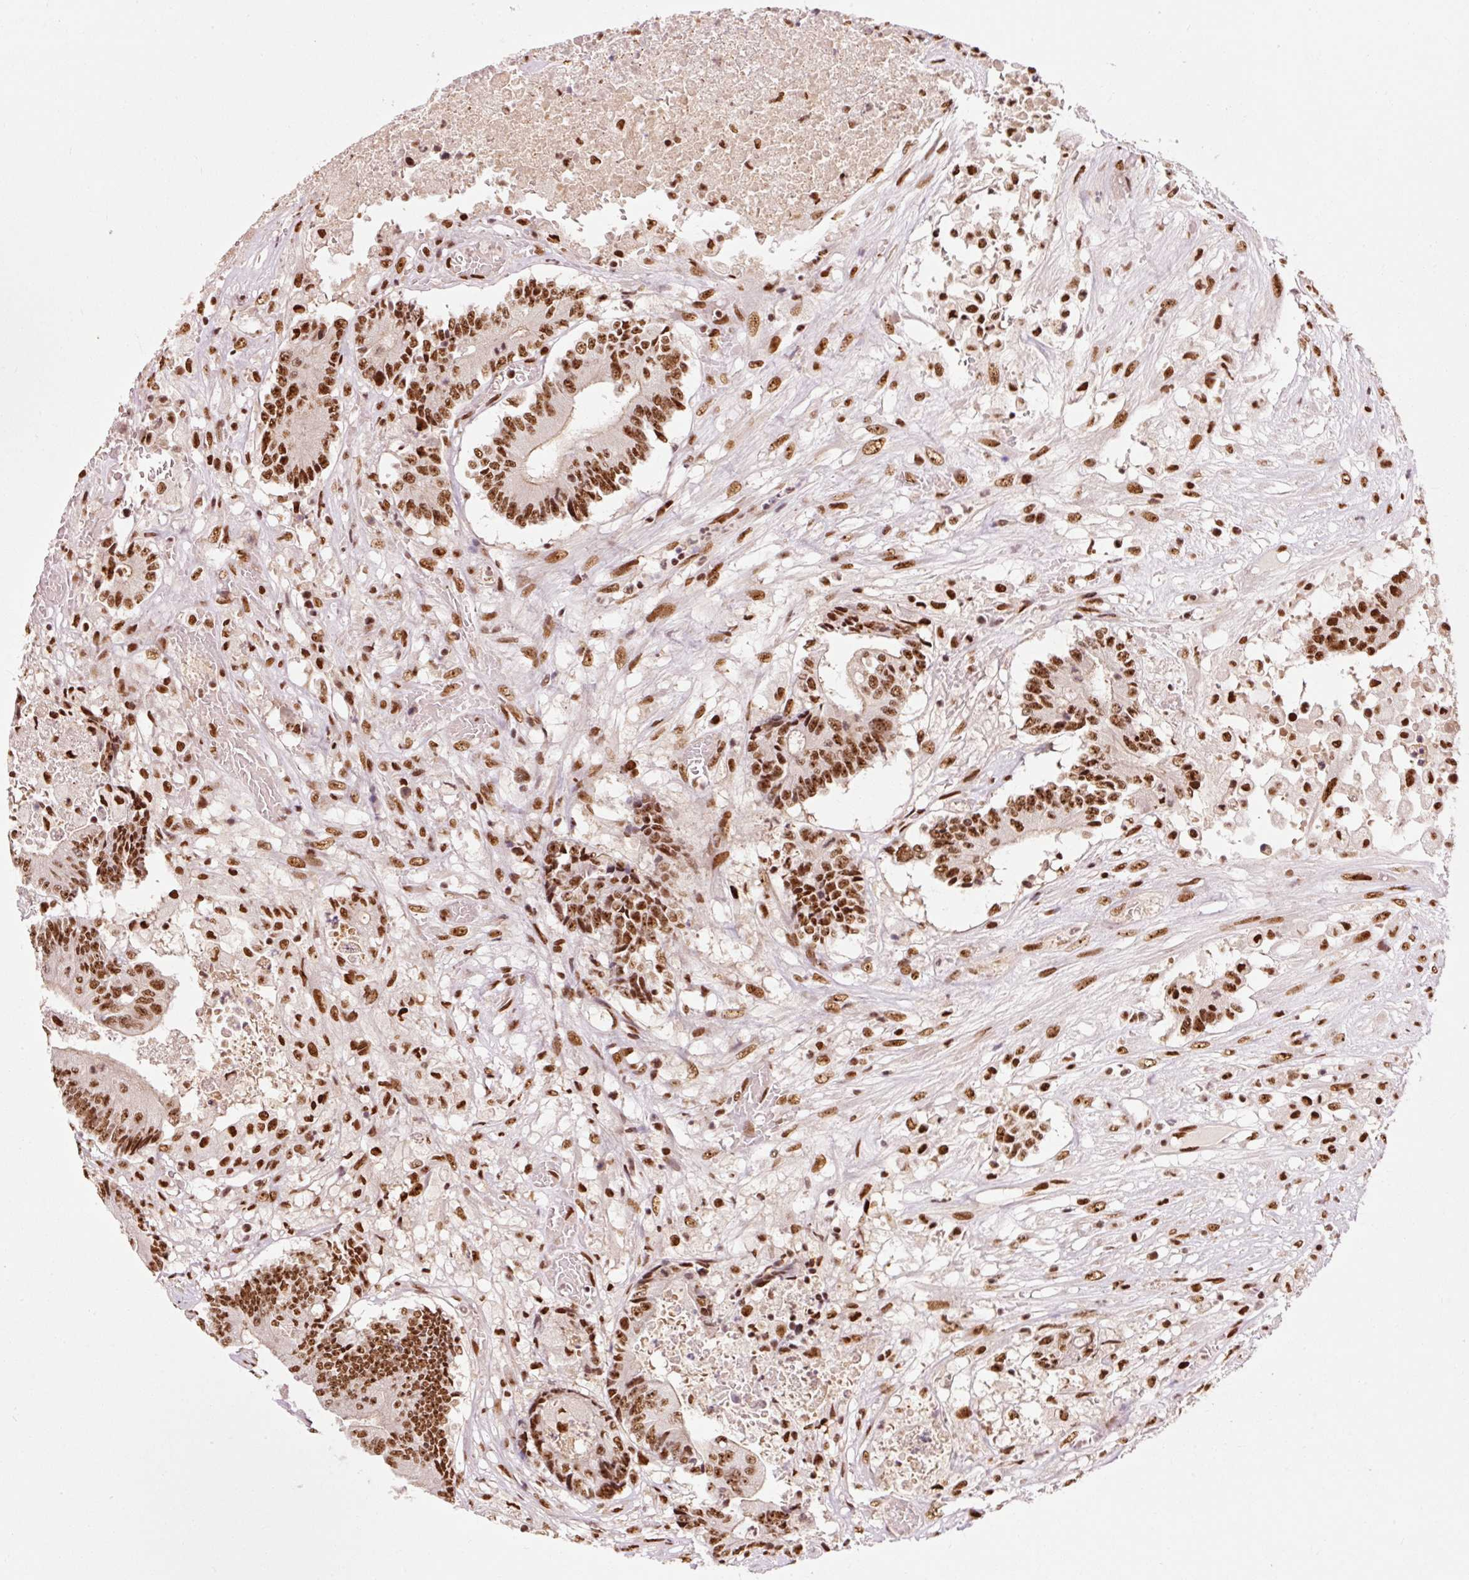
{"staining": {"intensity": "strong", "quantity": ">75%", "location": "cytoplasmic/membranous,nuclear"}, "tissue": "colorectal cancer", "cell_type": "Tumor cells", "image_type": "cancer", "snomed": [{"axis": "morphology", "description": "Adenocarcinoma, NOS"}, {"axis": "topography", "description": "Colon"}], "caption": "Adenocarcinoma (colorectal) stained with a protein marker reveals strong staining in tumor cells.", "gene": "ZBTB44", "patient": {"sex": "female", "age": 84}}